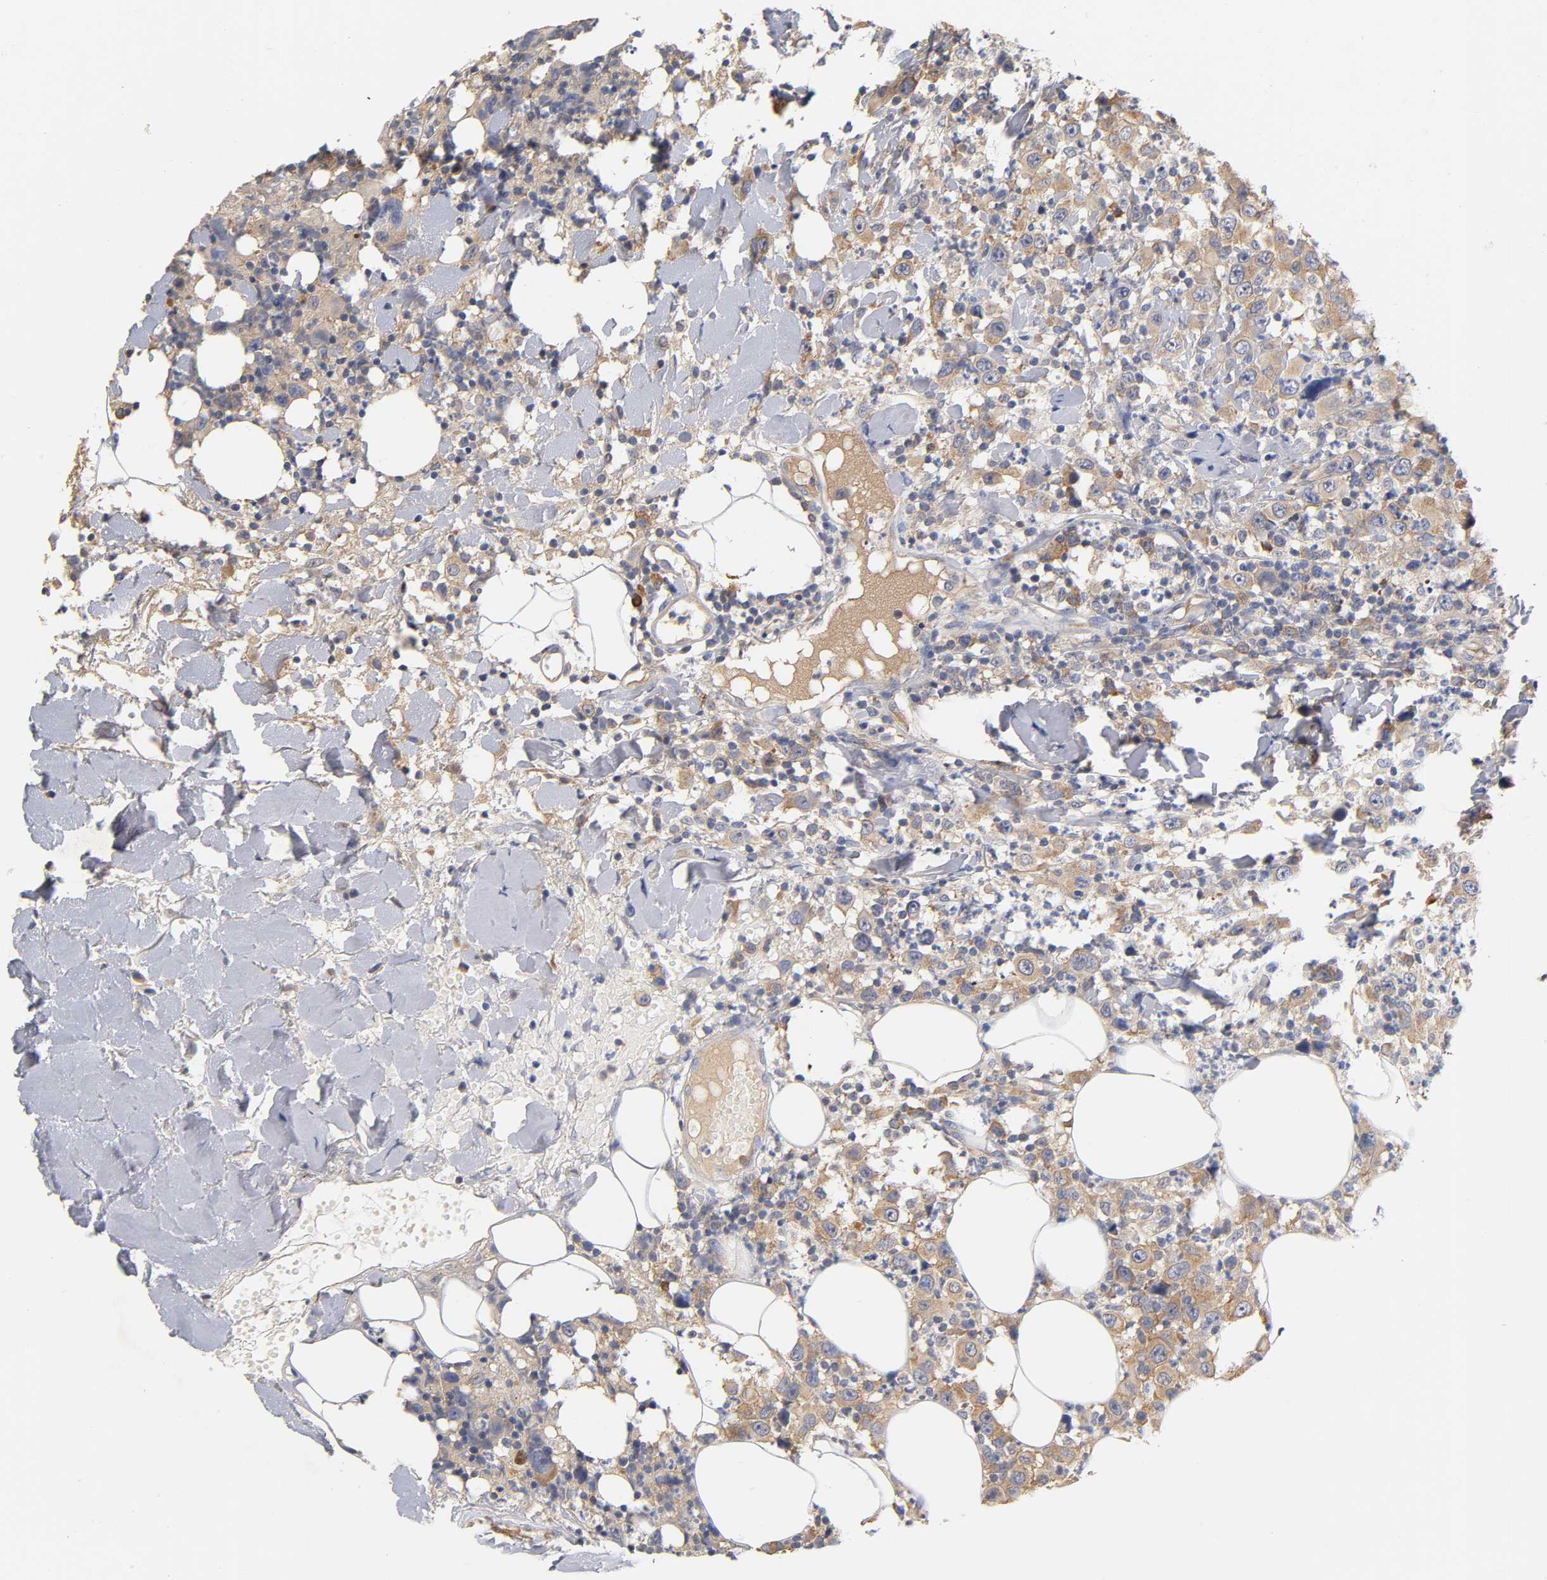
{"staining": {"intensity": "moderate", "quantity": ">75%", "location": "cytoplasmic/membranous"}, "tissue": "thyroid cancer", "cell_type": "Tumor cells", "image_type": "cancer", "snomed": [{"axis": "morphology", "description": "Carcinoma, NOS"}, {"axis": "topography", "description": "Thyroid gland"}], "caption": "Brown immunohistochemical staining in human thyroid cancer reveals moderate cytoplasmic/membranous staining in about >75% of tumor cells.", "gene": "RPS29", "patient": {"sex": "female", "age": 77}}